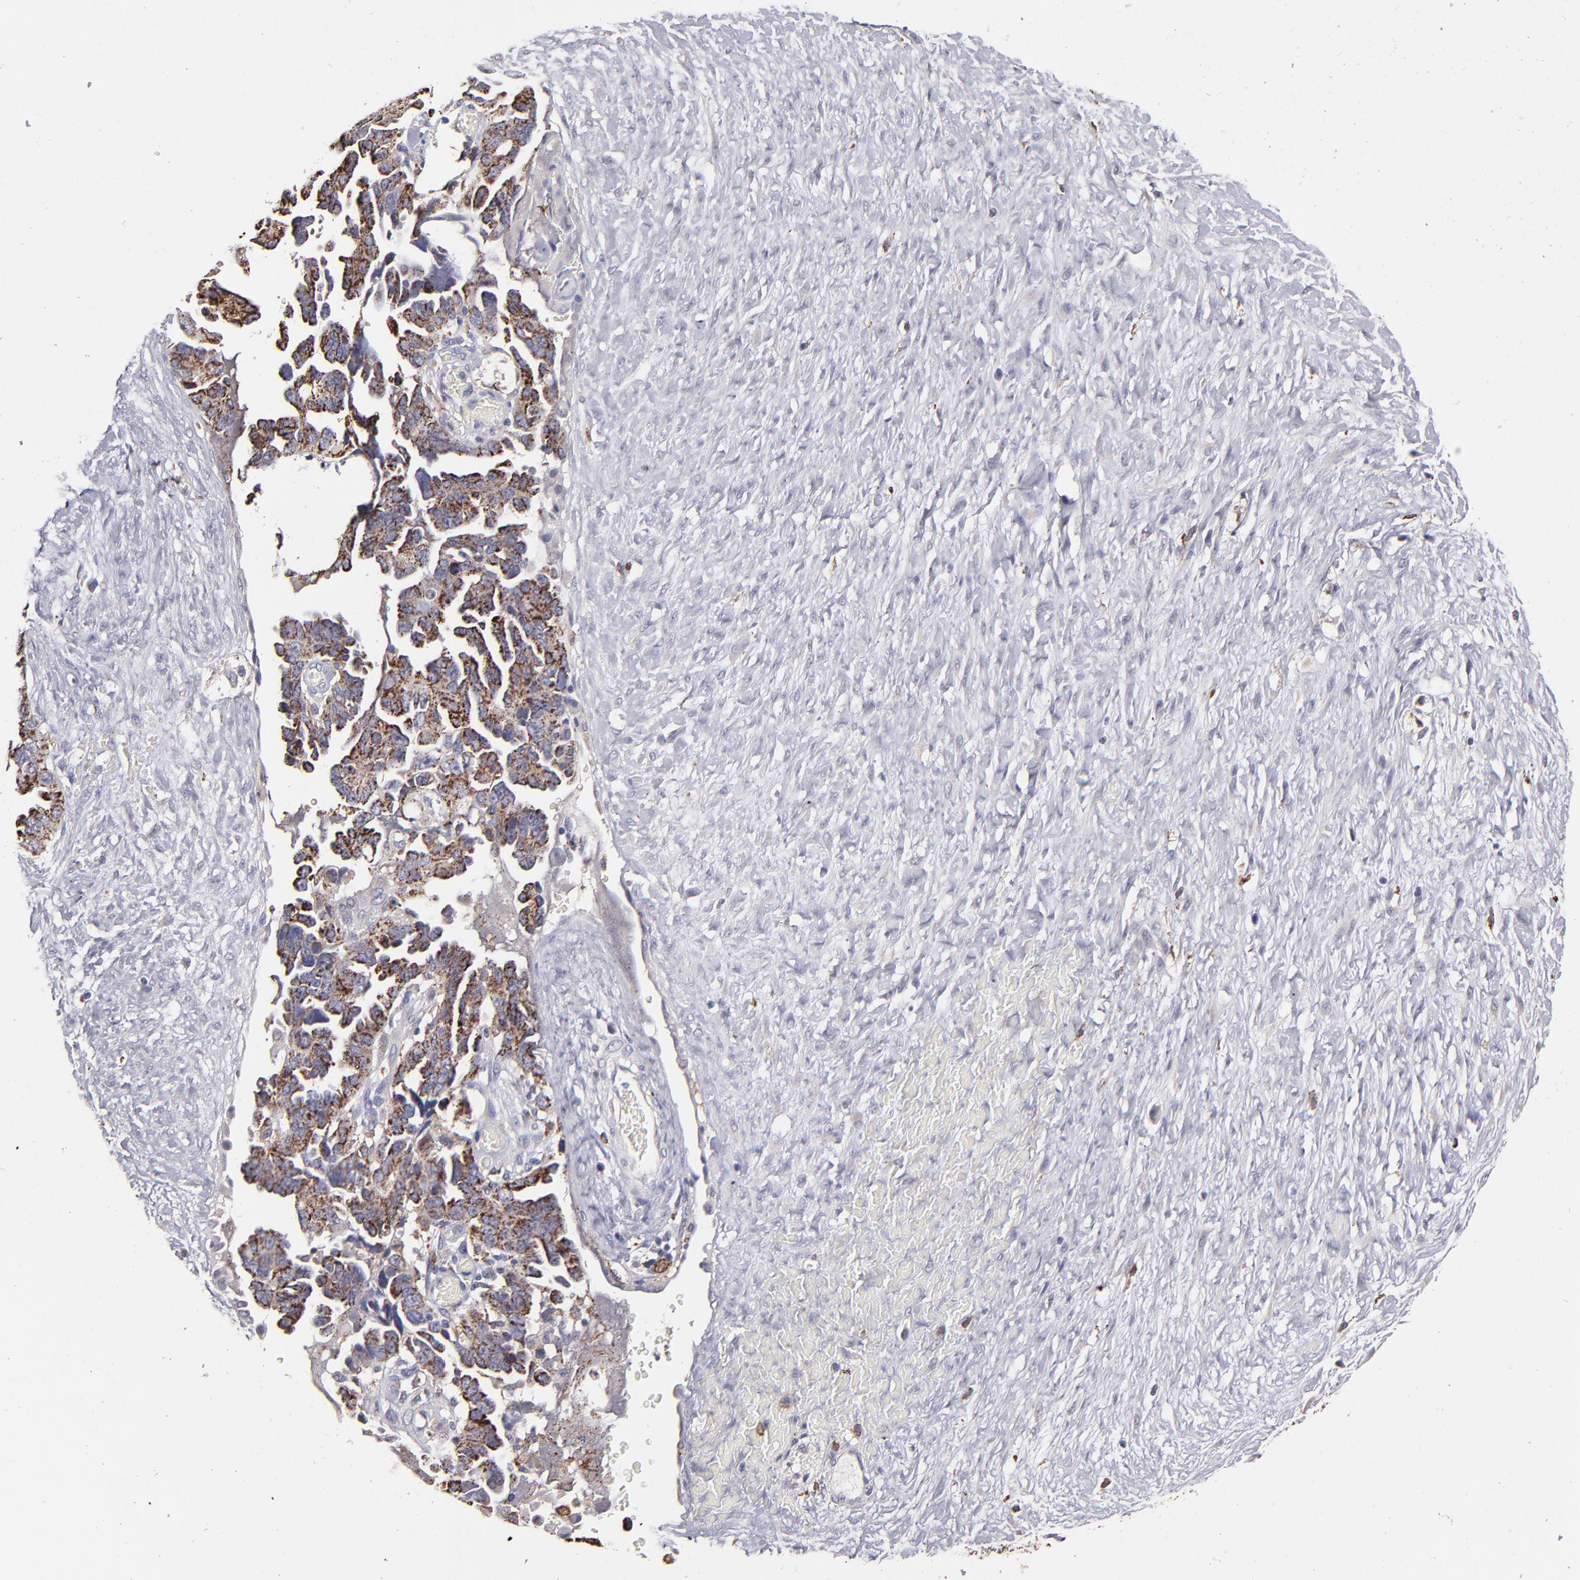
{"staining": {"intensity": "strong", "quantity": ">75%", "location": "cytoplasmic/membranous"}, "tissue": "ovarian cancer", "cell_type": "Tumor cells", "image_type": "cancer", "snomed": [{"axis": "morphology", "description": "Cystadenocarcinoma, serous, NOS"}, {"axis": "topography", "description": "Ovary"}], "caption": "Ovarian cancer stained with DAB immunohistochemistry demonstrates high levels of strong cytoplasmic/membranous positivity in approximately >75% of tumor cells. The protein of interest is stained brown, and the nuclei are stained in blue (DAB IHC with brightfield microscopy, high magnification).", "gene": "GLDC", "patient": {"sex": "female", "age": 63}}